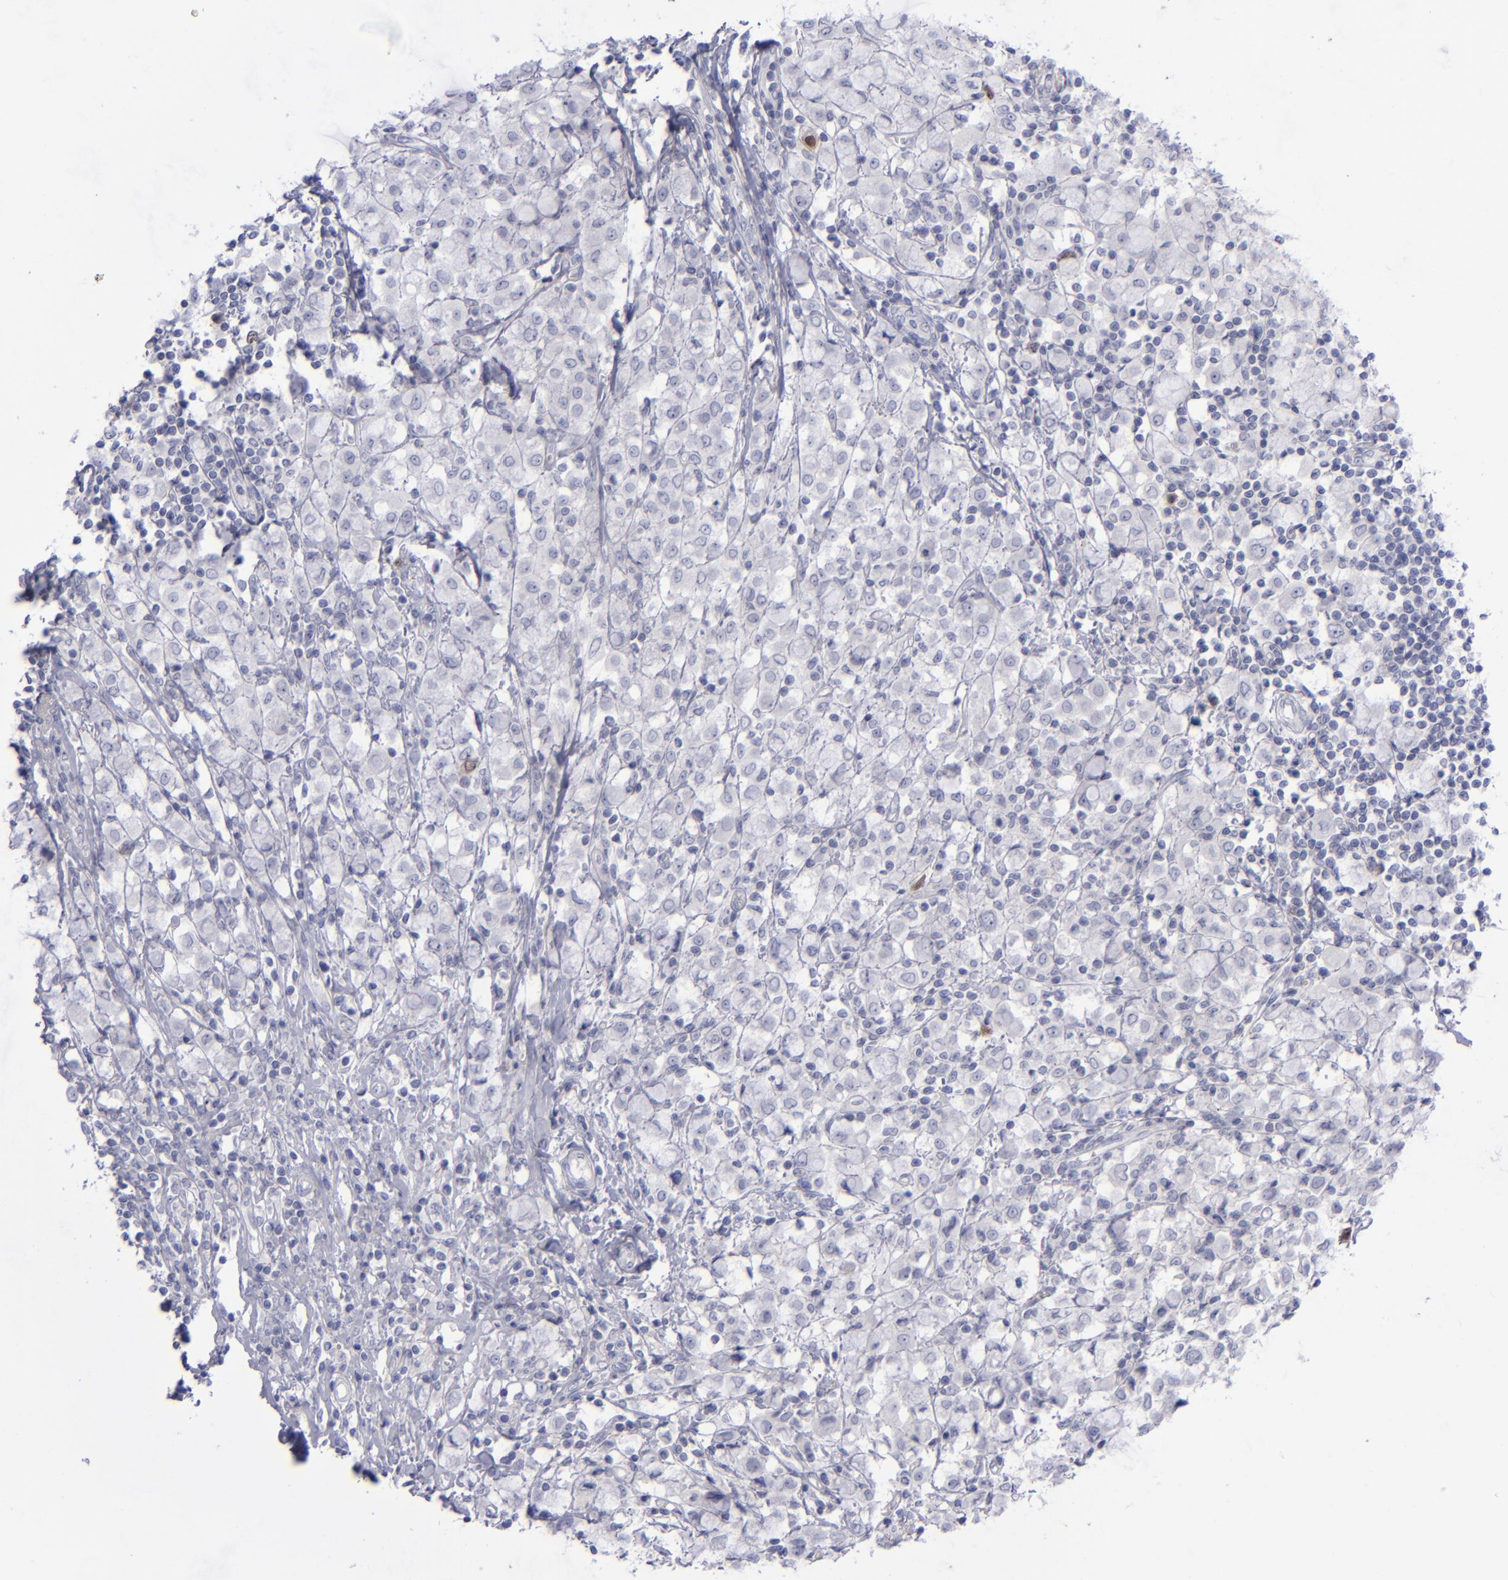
{"staining": {"intensity": "moderate", "quantity": "<25%", "location": "nuclear"}, "tissue": "breast cancer", "cell_type": "Tumor cells", "image_type": "cancer", "snomed": [{"axis": "morphology", "description": "Lobular carcinoma"}, {"axis": "topography", "description": "Breast"}], "caption": "The histopathology image displays a brown stain indicating the presence of a protein in the nuclear of tumor cells in breast cancer (lobular carcinoma). The staining is performed using DAB brown chromogen to label protein expression. The nuclei are counter-stained blue using hematoxylin.", "gene": "AURKA", "patient": {"sex": "female", "age": 85}}